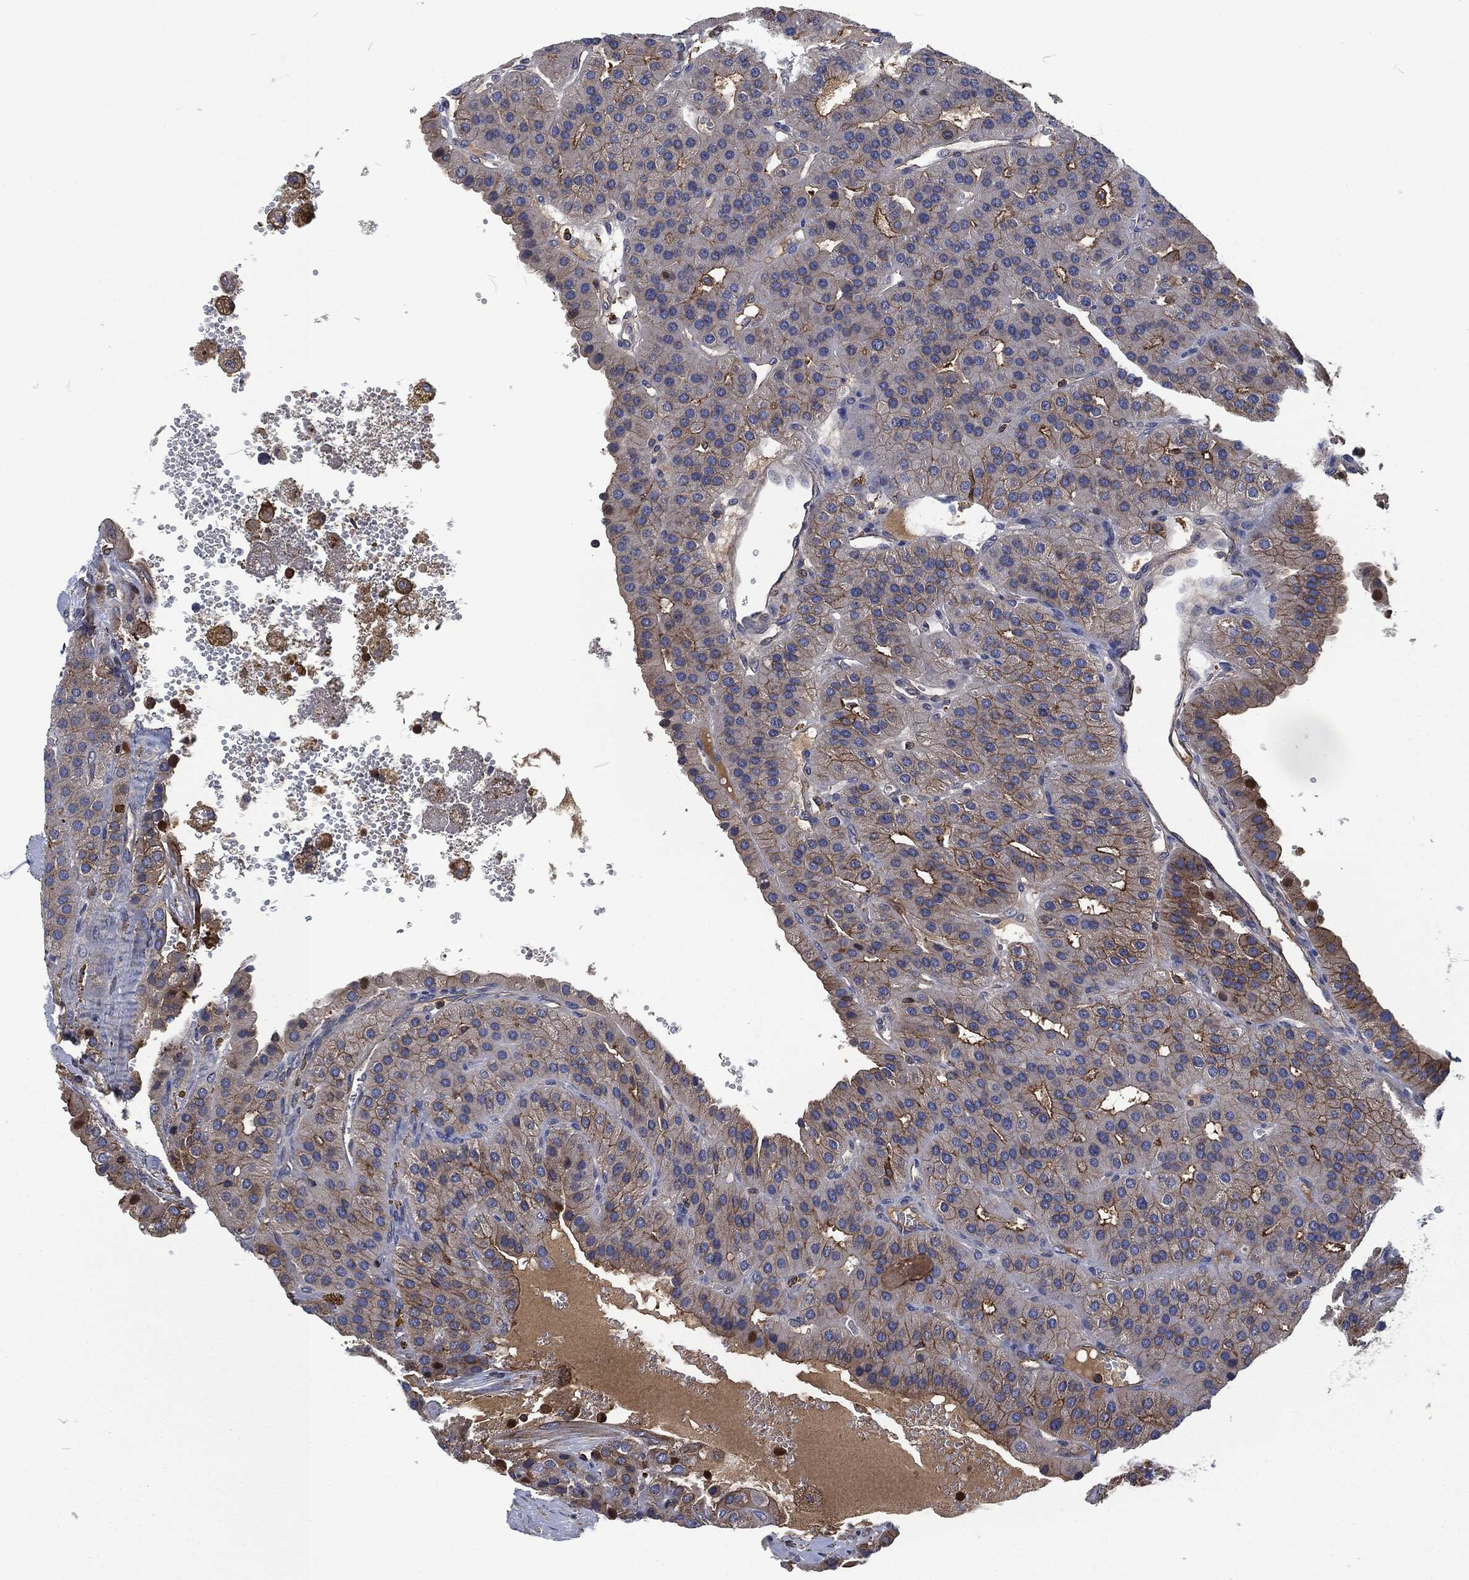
{"staining": {"intensity": "strong", "quantity": "<25%", "location": "cytoplasmic/membranous"}, "tissue": "parathyroid gland", "cell_type": "Glandular cells", "image_type": "normal", "snomed": [{"axis": "morphology", "description": "Normal tissue, NOS"}, {"axis": "morphology", "description": "Adenoma, NOS"}, {"axis": "topography", "description": "Parathyroid gland"}], "caption": "DAB immunohistochemical staining of unremarkable parathyroid gland exhibits strong cytoplasmic/membranous protein staining in approximately <25% of glandular cells.", "gene": "LGALS9", "patient": {"sex": "female", "age": 86}}